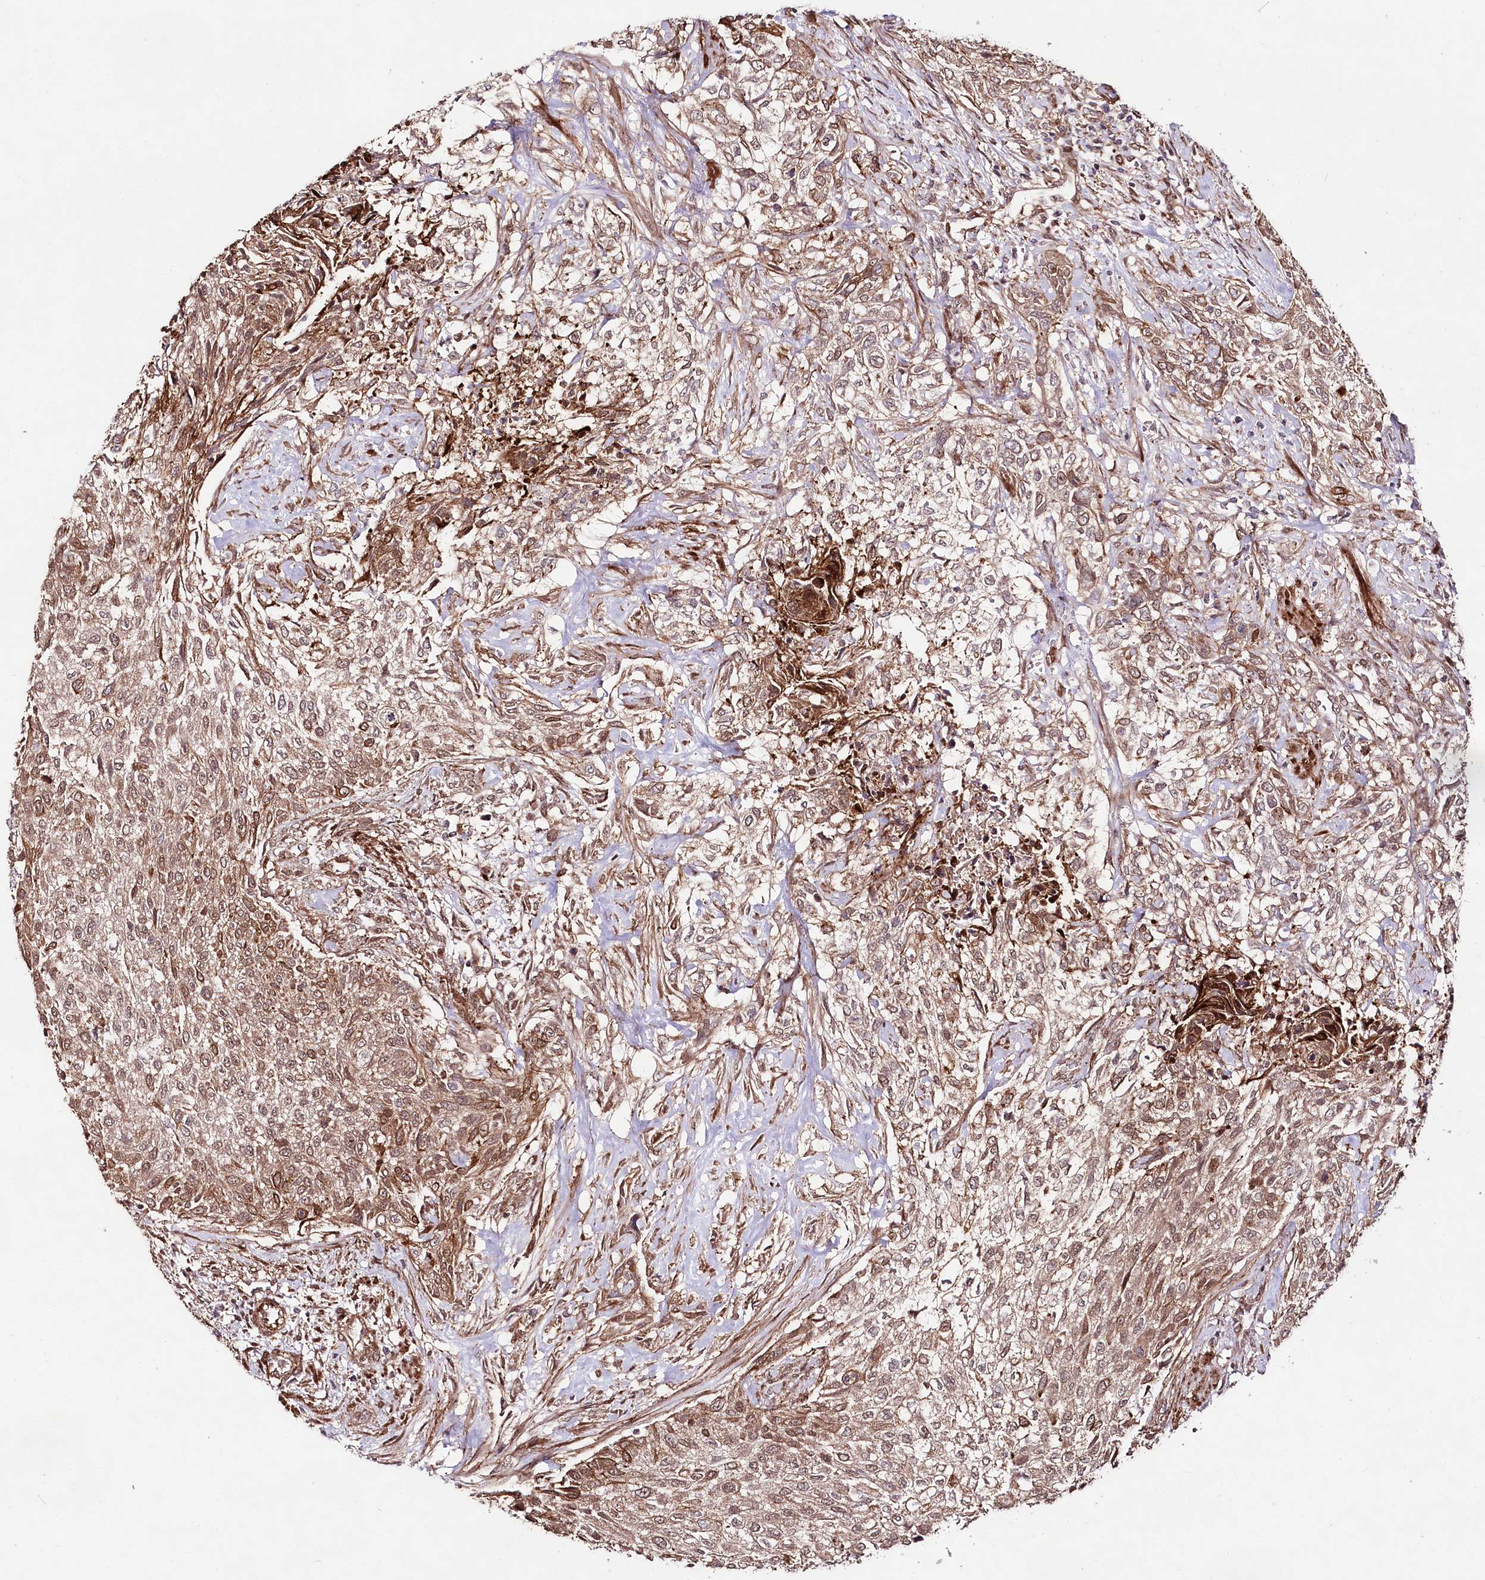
{"staining": {"intensity": "moderate", "quantity": ">75%", "location": "cytoplasmic/membranous,nuclear"}, "tissue": "urothelial cancer", "cell_type": "Tumor cells", "image_type": "cancer", "snomed": [{"axis": "morphology", "description": "Normal tissue, NOS"}, {"axis": "morphology", "description": "Urothelial carcinoma, NOS"}, {"axis": "topography", "description": "Urinary bladder"}, {"axis": "topography", "description": "Peripheral nerve tissue"}], "caption": "Immunohistochemistry micrograph of transitional cell carcinoma stained for a protein (brown), which shows medium levels of moderate cytoplasmic/membranous and nuclear staining in approximately >75% of tumor cells.", "gene": "PHLDB1", "patient": {"sex": "male", "age": 35}}